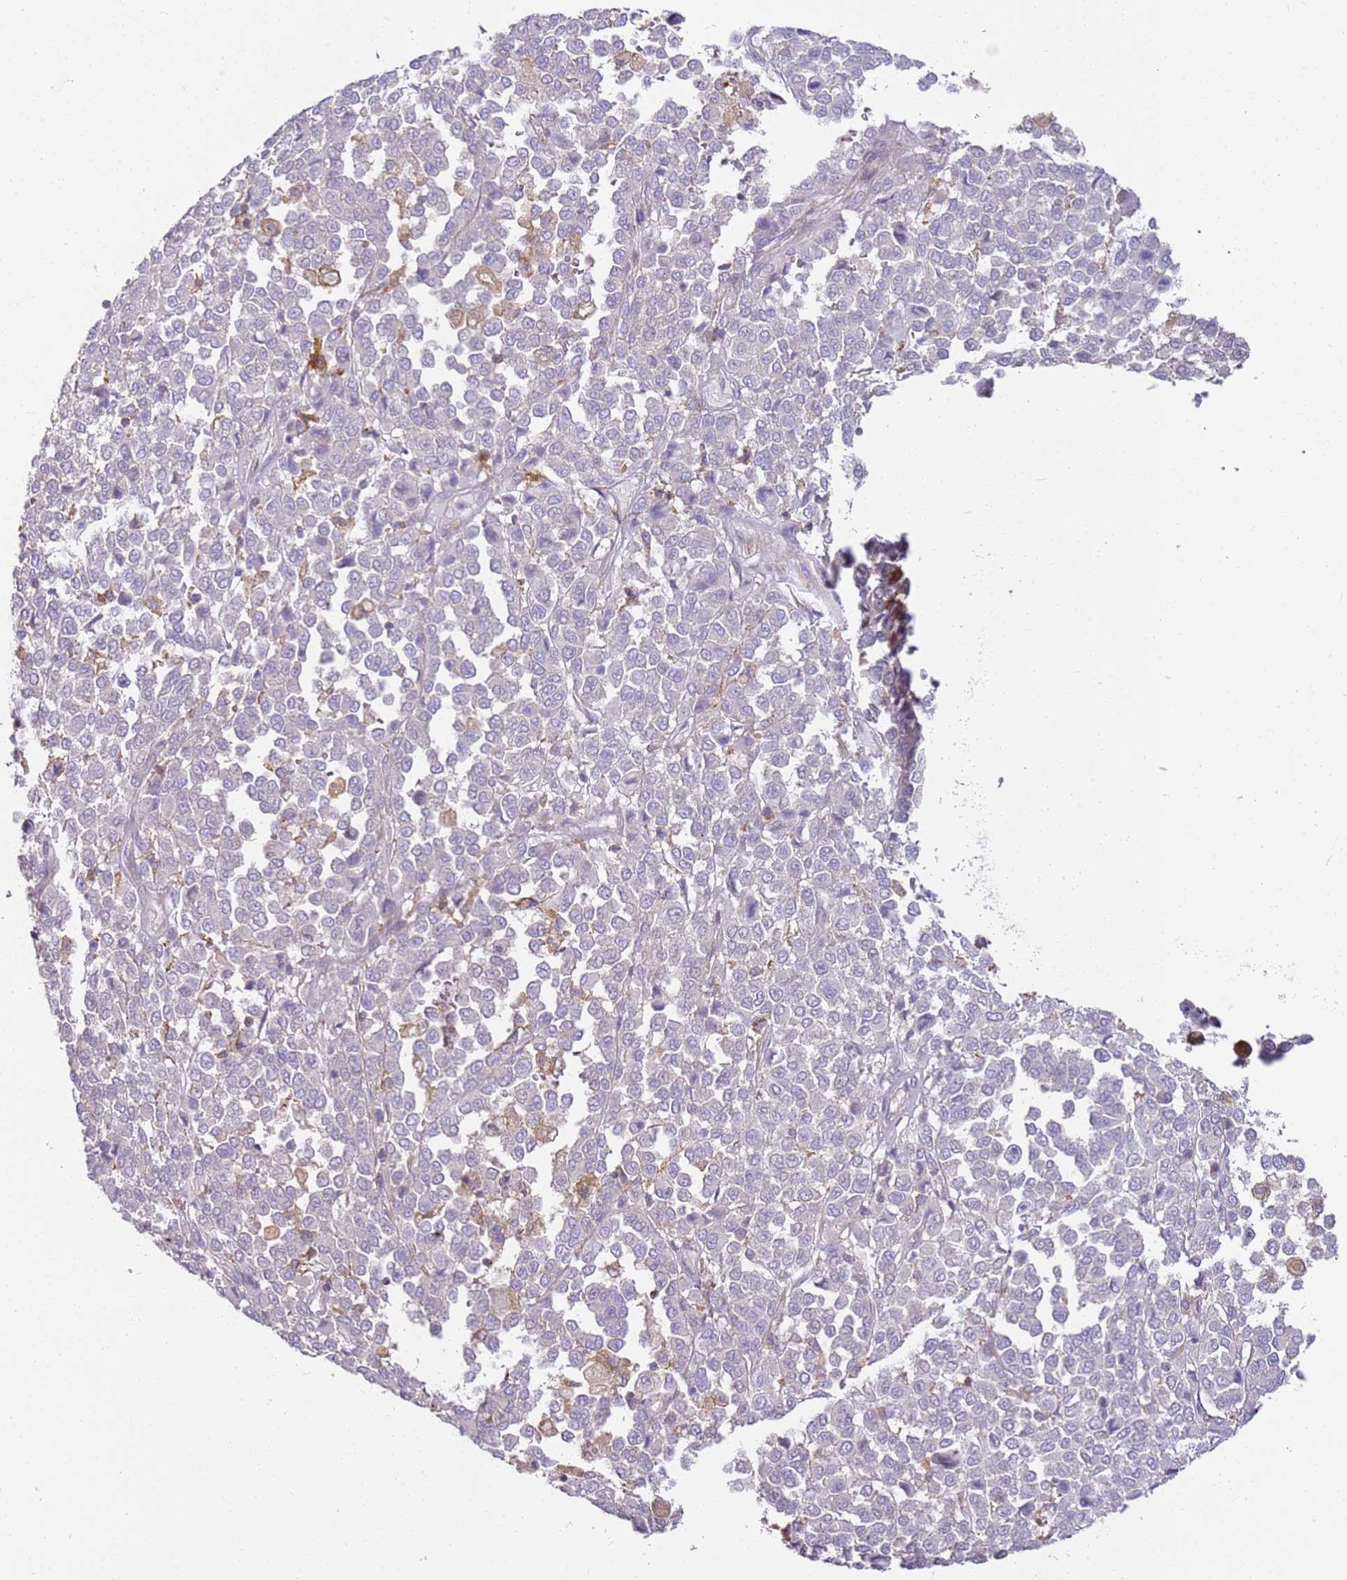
{"staining": {"intensity": "negative", "quantity": "none", "location": "none"}, "tissue": "melanoma", "cell_type": "Tumor cells", "image_type": "cancer", "snomed": [{"axis": "morphology", "description": "Malignant melanoma, Metastatic site"}, {"axis": "topography", "description": "Pancreas"}], "caption": "Human melanoma stained for a protein using IHC shows no expression in tumor cells.", "gene": "FPR1", "patient": {"sex": "female", "age": 30}}